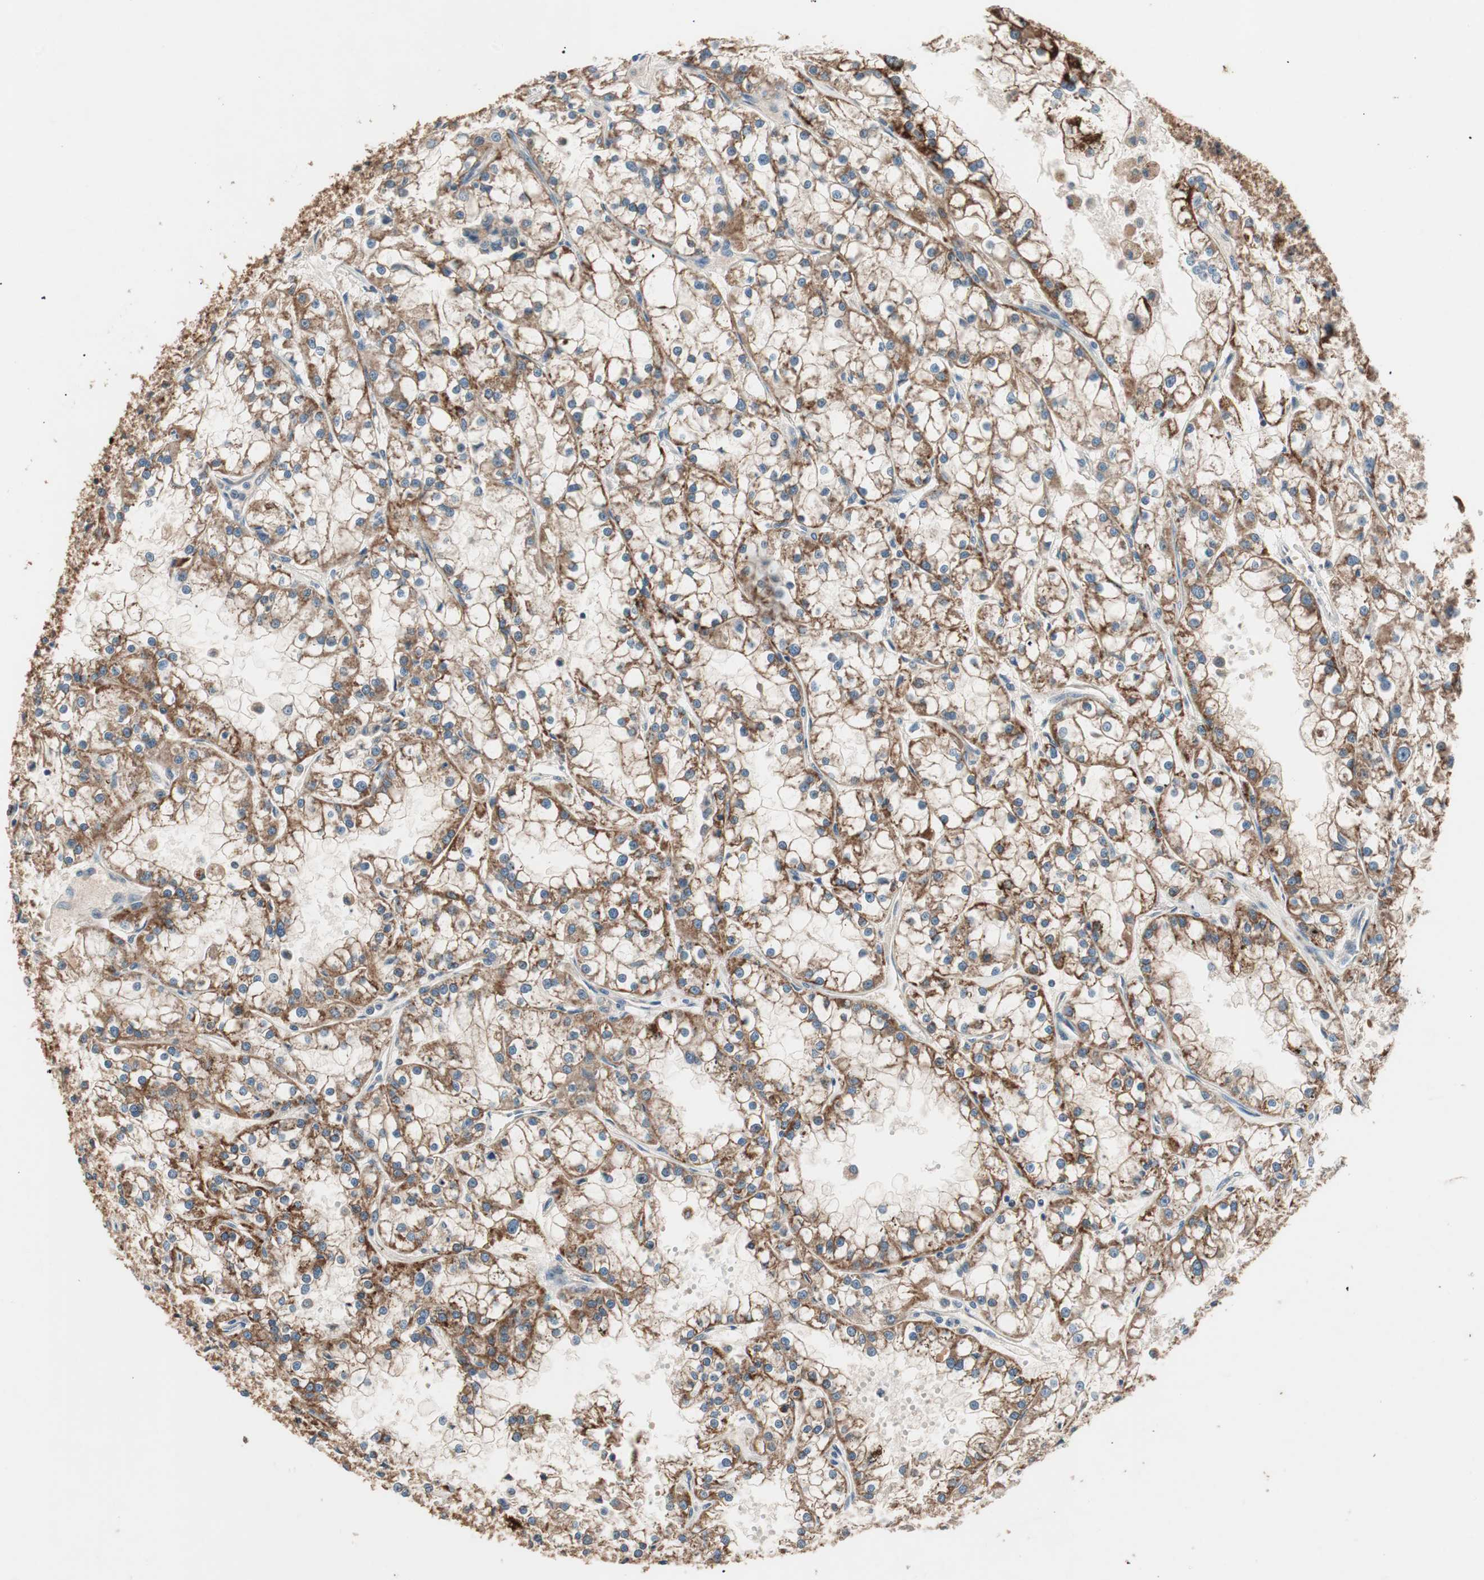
{"staining": {"intensity": "moderate", "quantity": ">75%", "location": "cytoplasmic/membranous"}, "tissue": "renal cancer", "cell_type": "Tumor cells", "image_type": "cancer", "snomed": [{"axis": "morphology", "description": "Adenocarcinoma, NOS"}, {"axis": "topography", "description": "Kidney"}], "caption": "Immunohistochemical staining of human renal cancer (adenocarcinoma) exhibits medium levels of moderate cytoplasmic/membranous protein positivity in approximately >75% of tumor cells. Nuclei are stained in blue.", "gene": "HPN", "patient": {"sex": "female", "age": 52}}